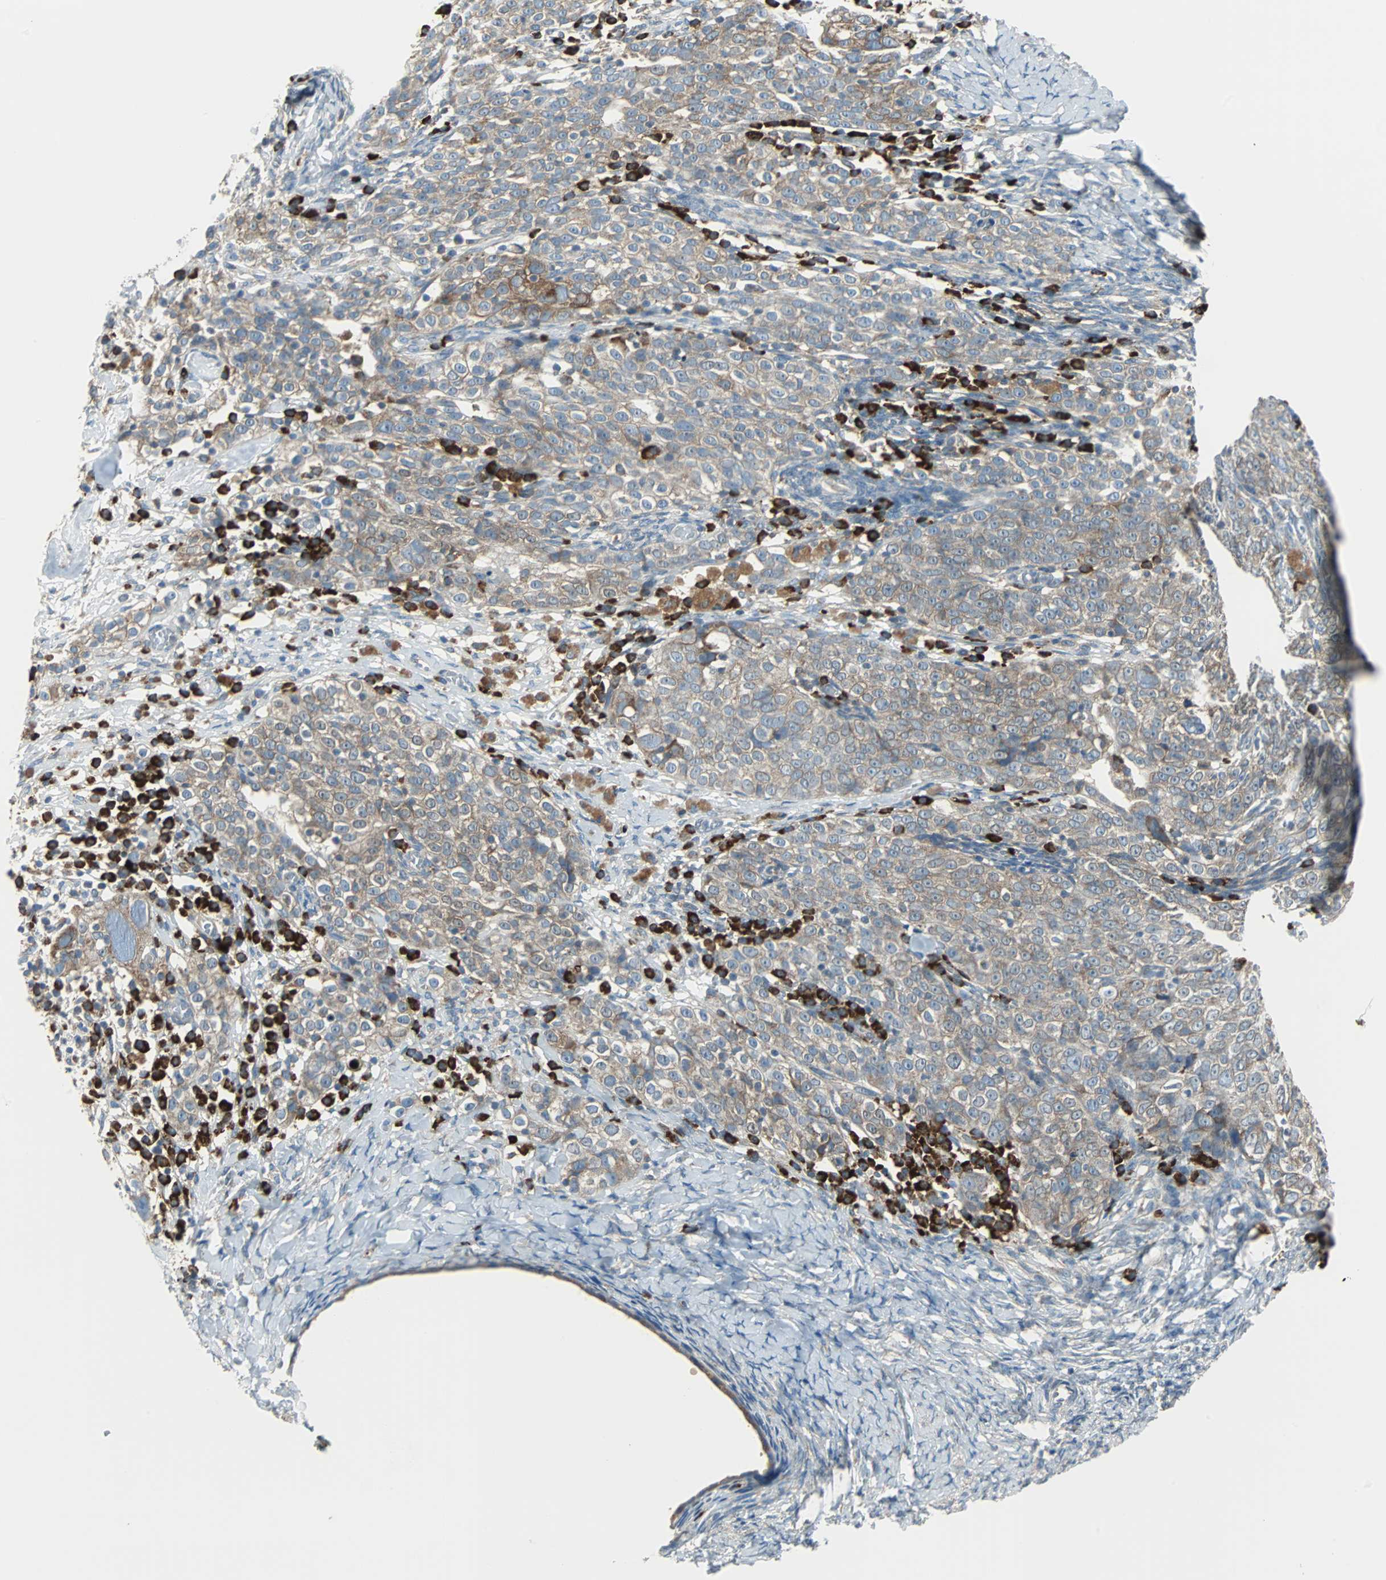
{"staining": {"intensity": "weak", "quantity": ">75%", "location": "cytoplasmic/membranous"}, "tissue": "ovarian cancer", "cell_type": "Tumor cells", "image_type": "cancer", "snomed": [{"axis": "morphology", "description": "Normal tissue, NOS"}, {"axis": "morphology", "description": "Cystadenocarcinoma, serous, NOS"}, {"axis": "topography", "description": "Ovary"}], "caption": "Protein analysis of ovarian cancer (serous cystadenocarcinoma) tissue shows weak cytoplasmic/membranous expression in about >75% of tumor cells.", "gene": "PDIA4", "patient": {"sex": "female", "age": 62}}